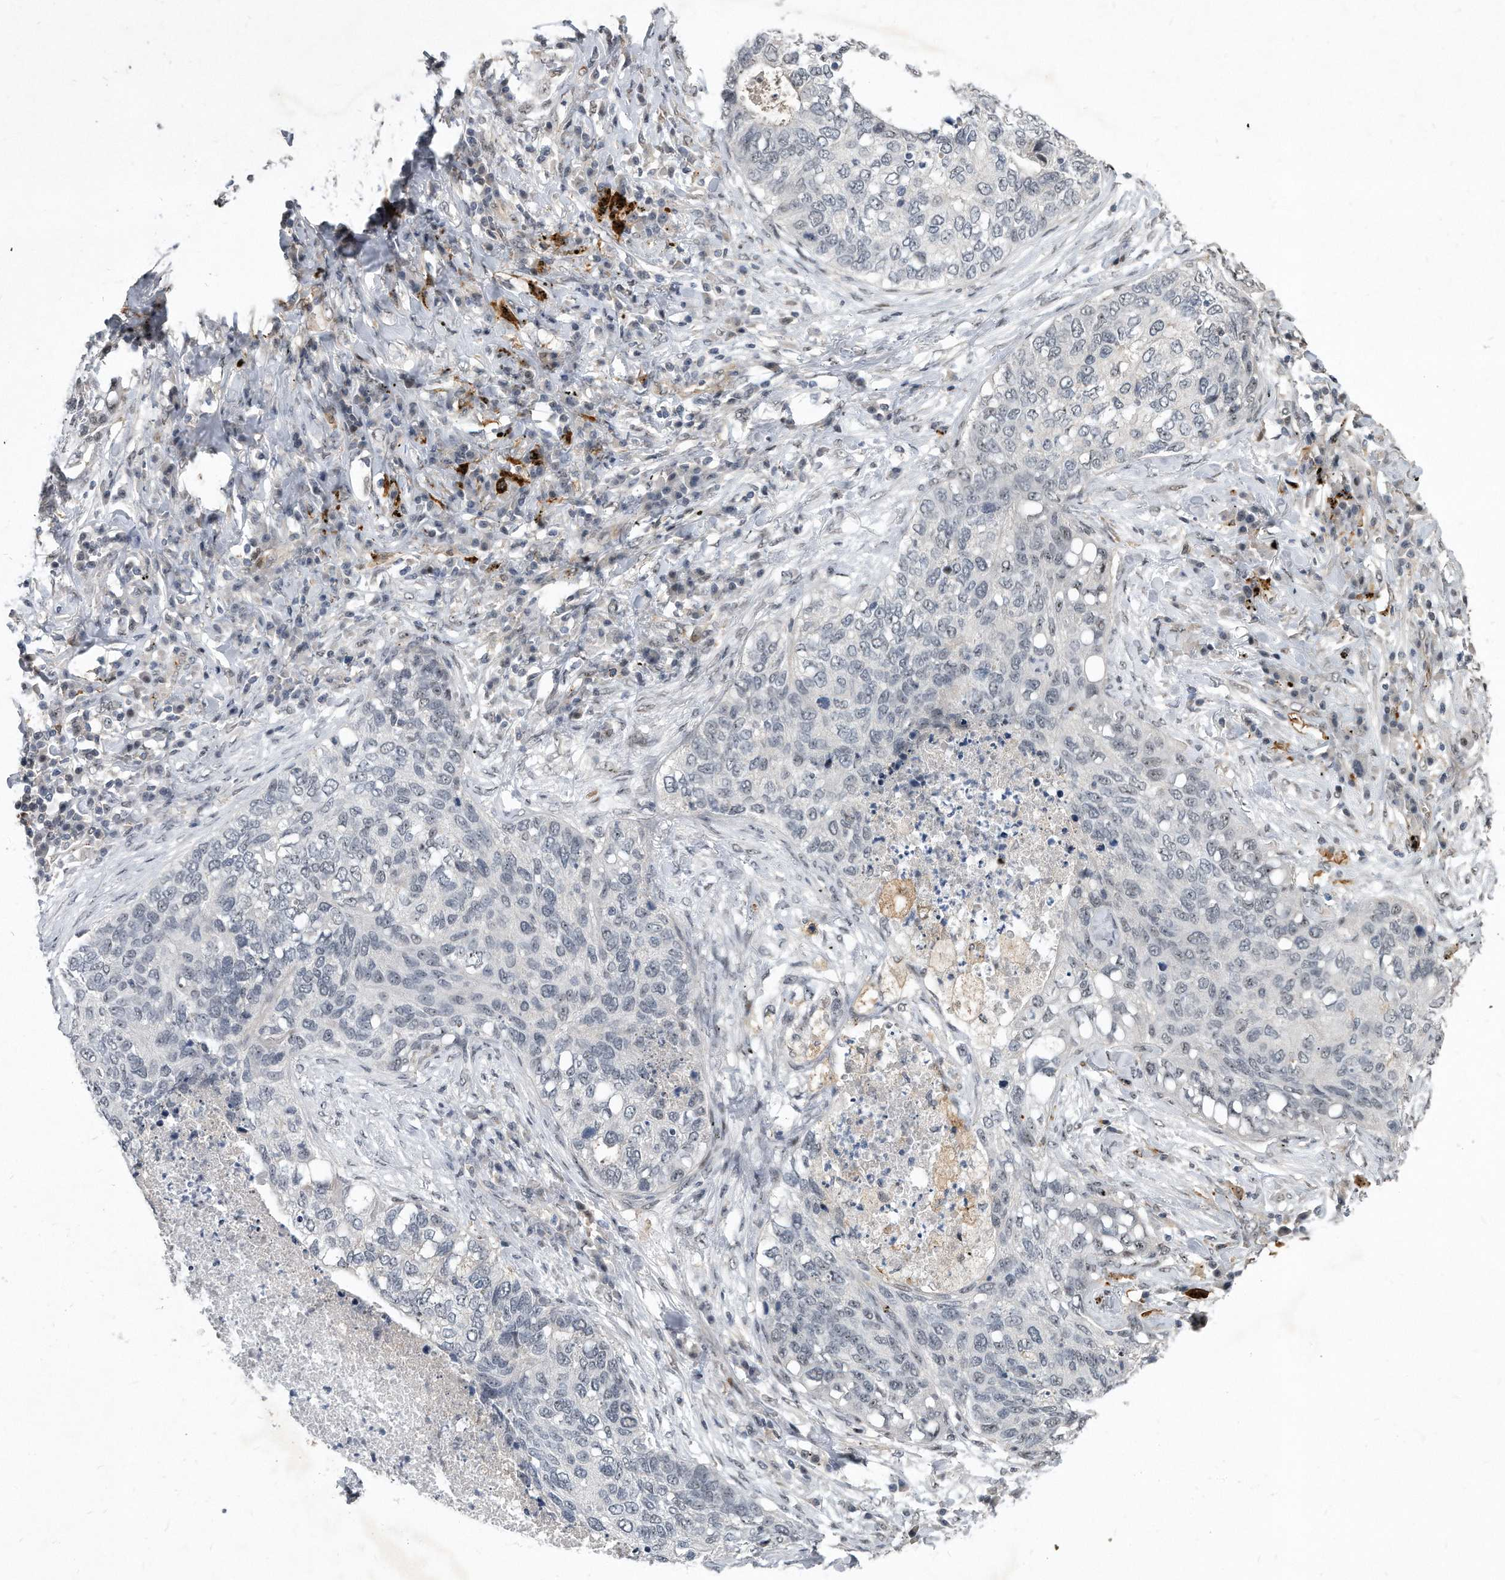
{"staining": {"intensity": "negative", "quantity": "none", "location": "none"}, "tissue": "lung cancer", "cell_type": "Tumor cells", "image_type": "cancer", "snomed": [{"axis": "morphology", "description": "Squamous cell carcinoma, NOS"}, {"axis": "topography", "description": "Lung"}], "caption": "Tumor cells are negative for protein expression in human lung cancer.", "gene": "PGBD2", "patient": {"sex": "female", "age": 63}}